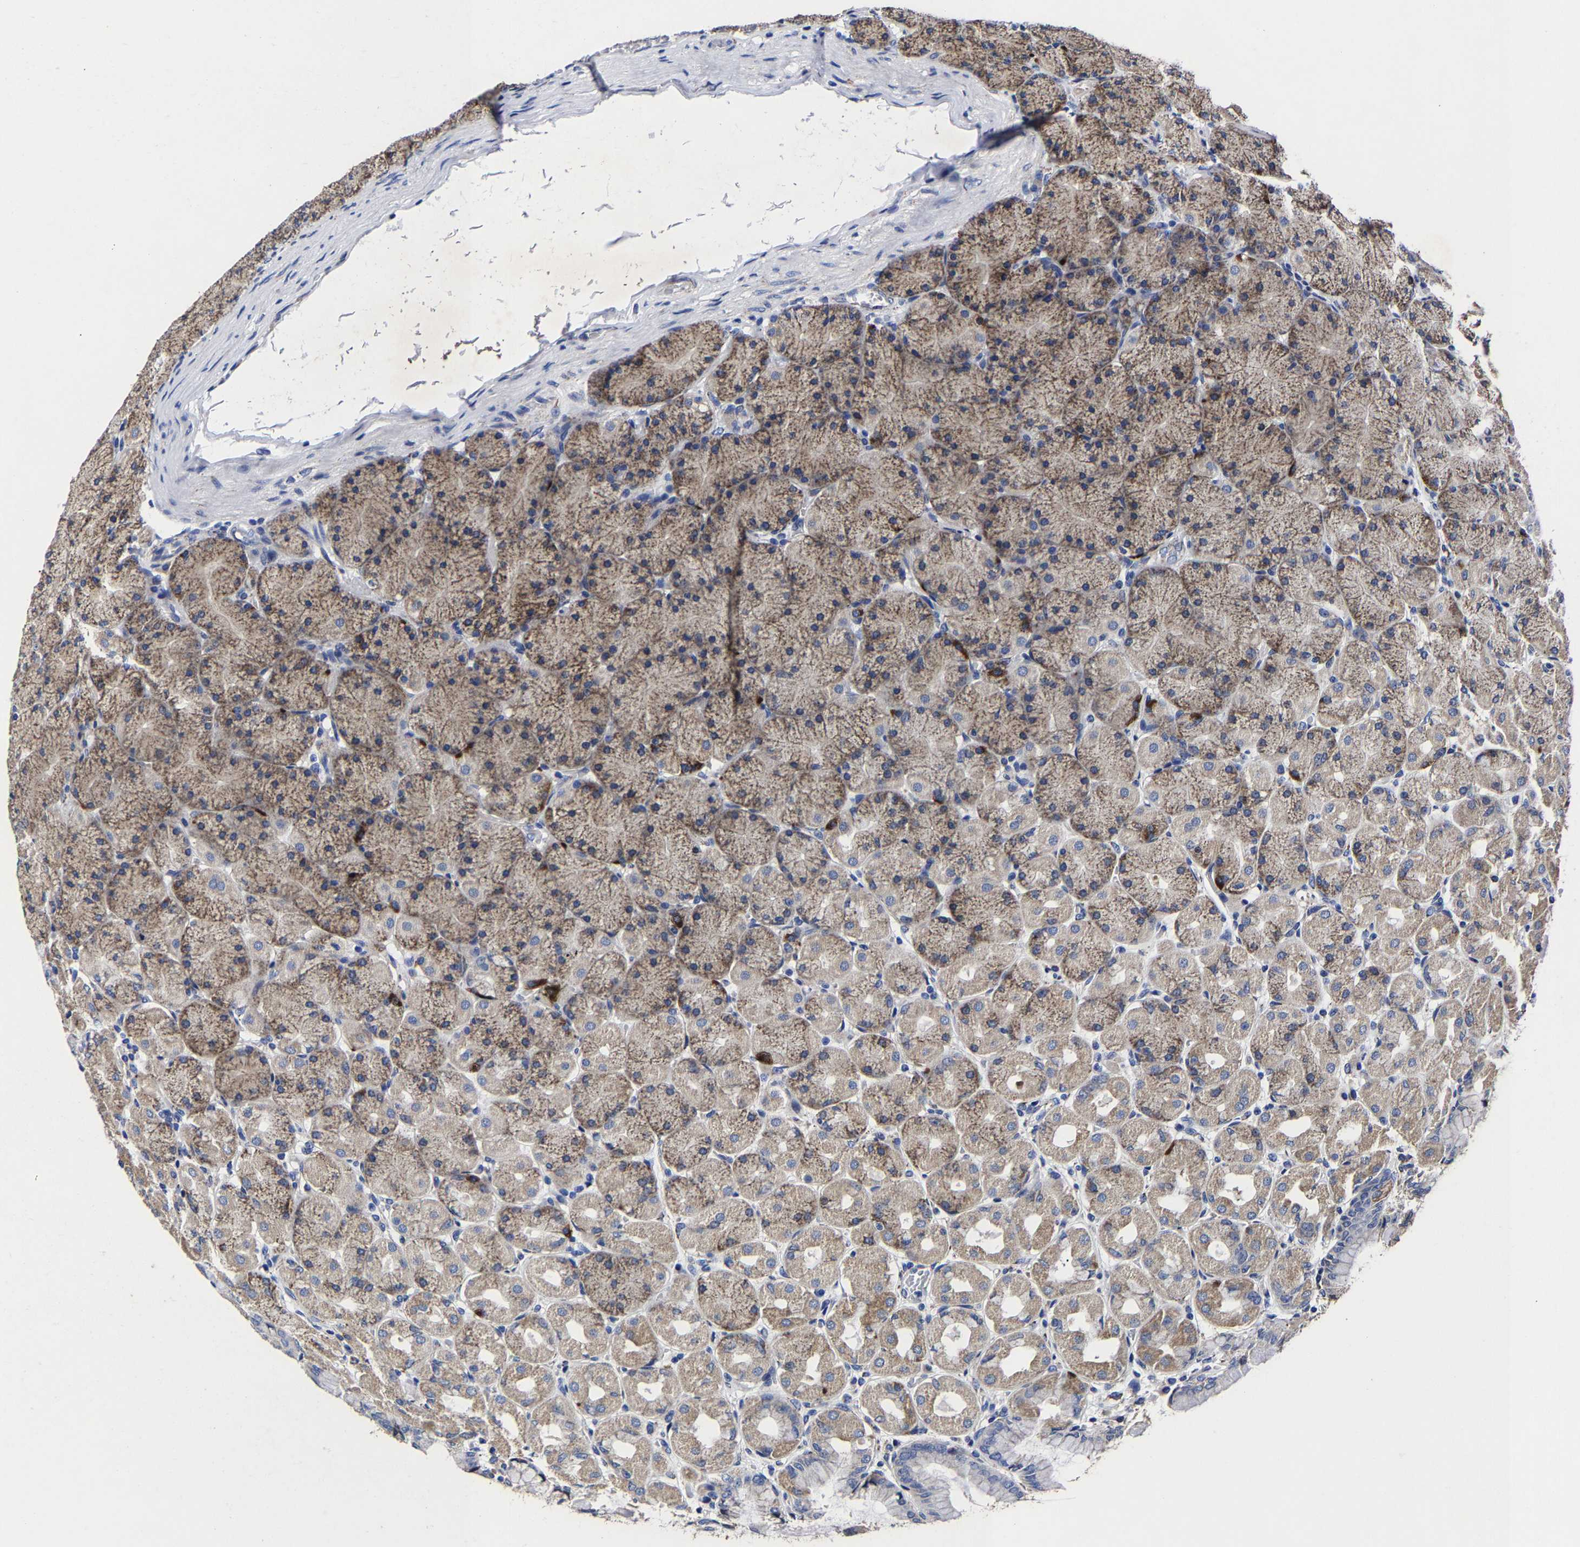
{"staining": {"intensity": "moderate", "quantity": "25%-75%", "location": "cytoplasmic/membranous"}, "tissue": "stomach", "cell_type": "Glandular cells", "image_type": "normal", "snomed": [{"axis": "morphology", "description": "Normal tissue, NOS"}, {"axis": "topography", "description": "Stomach, upper"}], "caption": "IHC staining of normal stomach, which demonstrates medium levels of moderate cytoplasmic/membranous positivity in approximately 25%-75% of glandular cells indicating moderate cytoplasmic/membranous protein expression. The staining was performed using DAB (brown) for protein detection and nuclei were counterstained in hematoxylin (blue).", "gene": "AASS", "patient": {"sex": "female", "age": 56}}